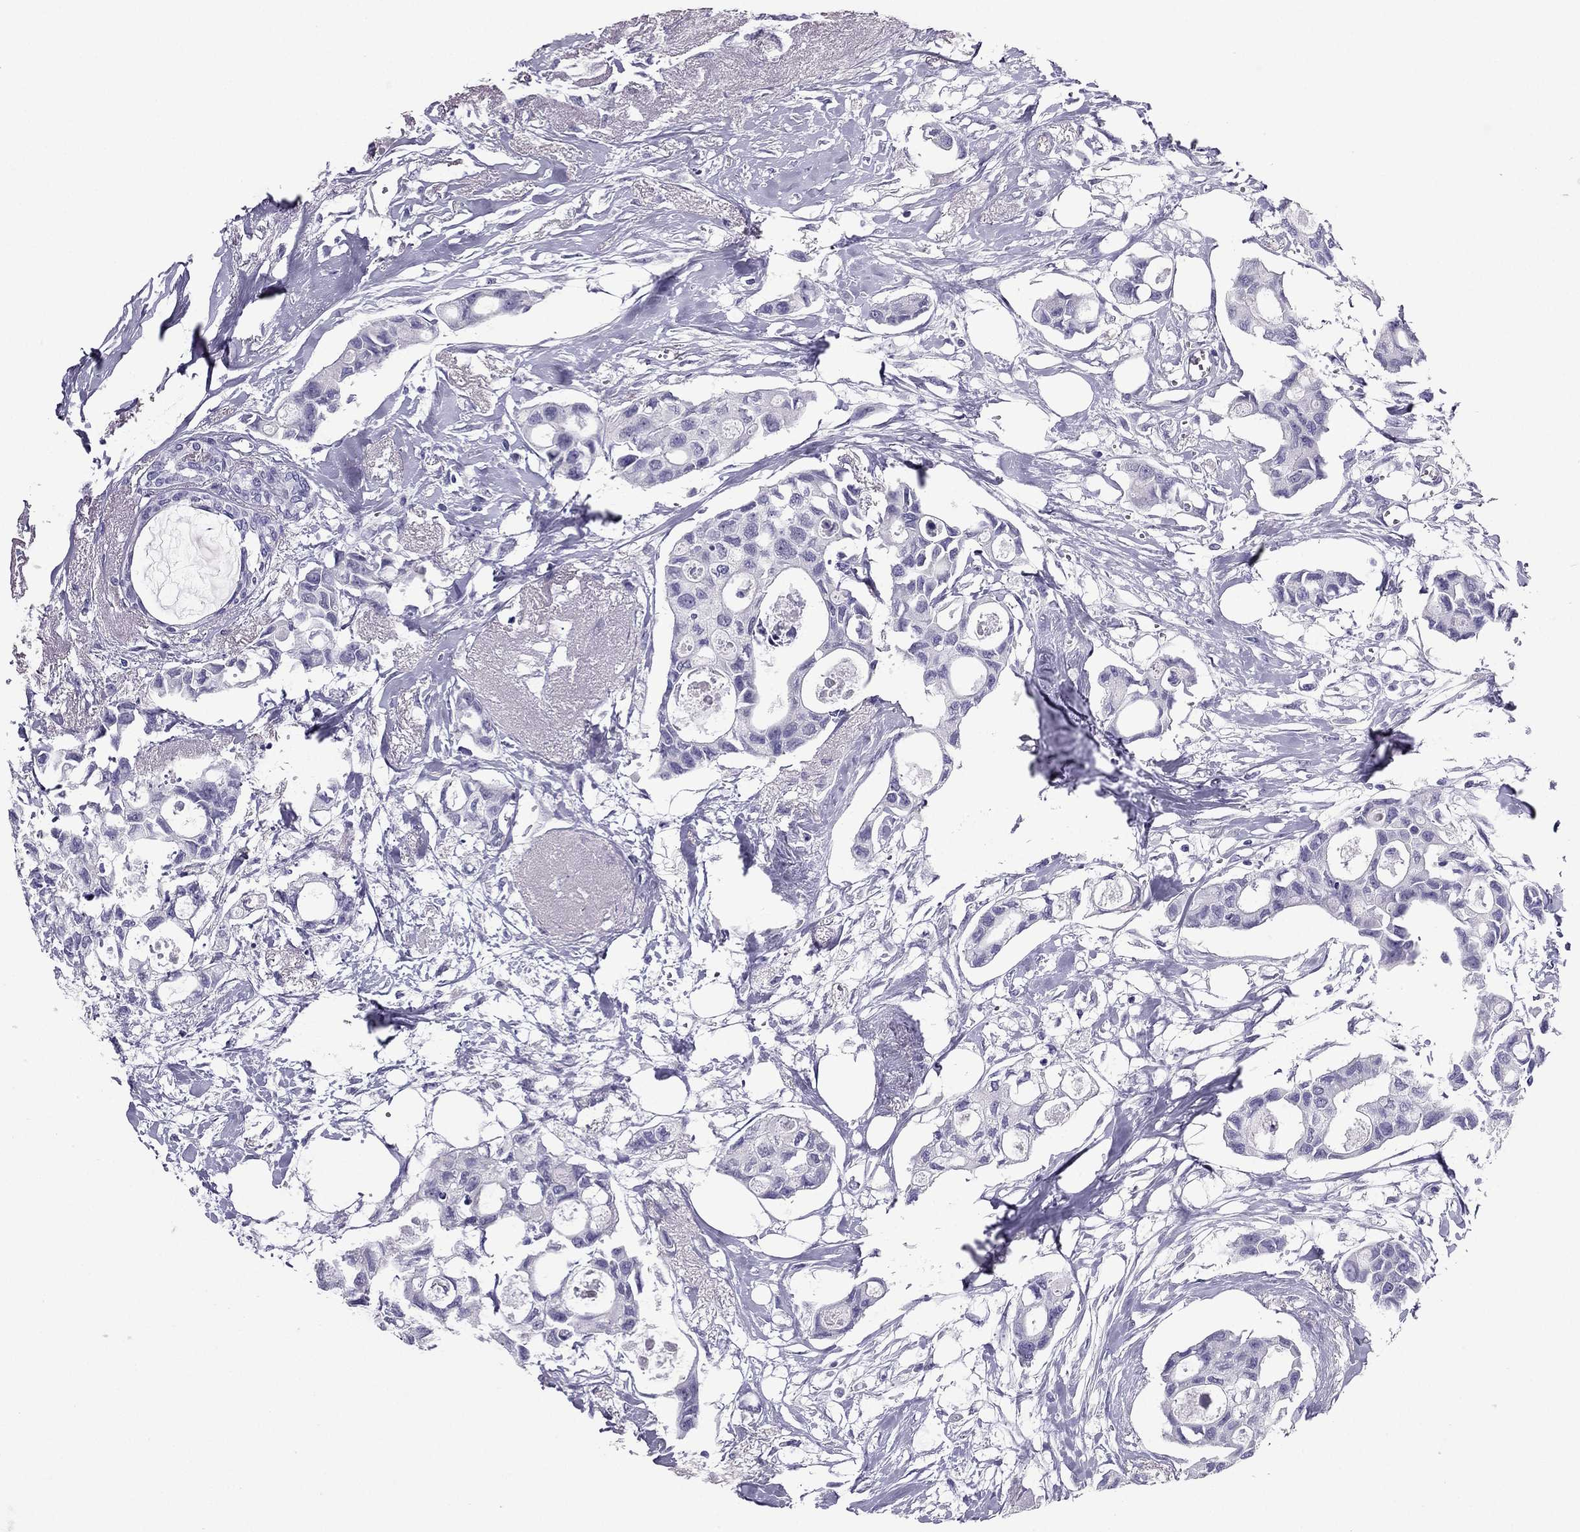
{"staining": {"intensity": "negative", "quantity": "none", "location": "none"}, "tissue": "breast cancer", "cell_type": "Tumor cells", "image_type": "cancer", "snomed": [{"axis": "morphology", "description": "Duct carcinoma"}, {"axis": "topography", "description": "Breast"}], "caption": "Image shows no significant protein positivity in tumor cells of invasive ductal carcinoma (breast). (DAB immunohistochemistry with hematoxylin counter stain).", "gene": "PDE6A", "patient": {"sex": "female", "age": 83}}